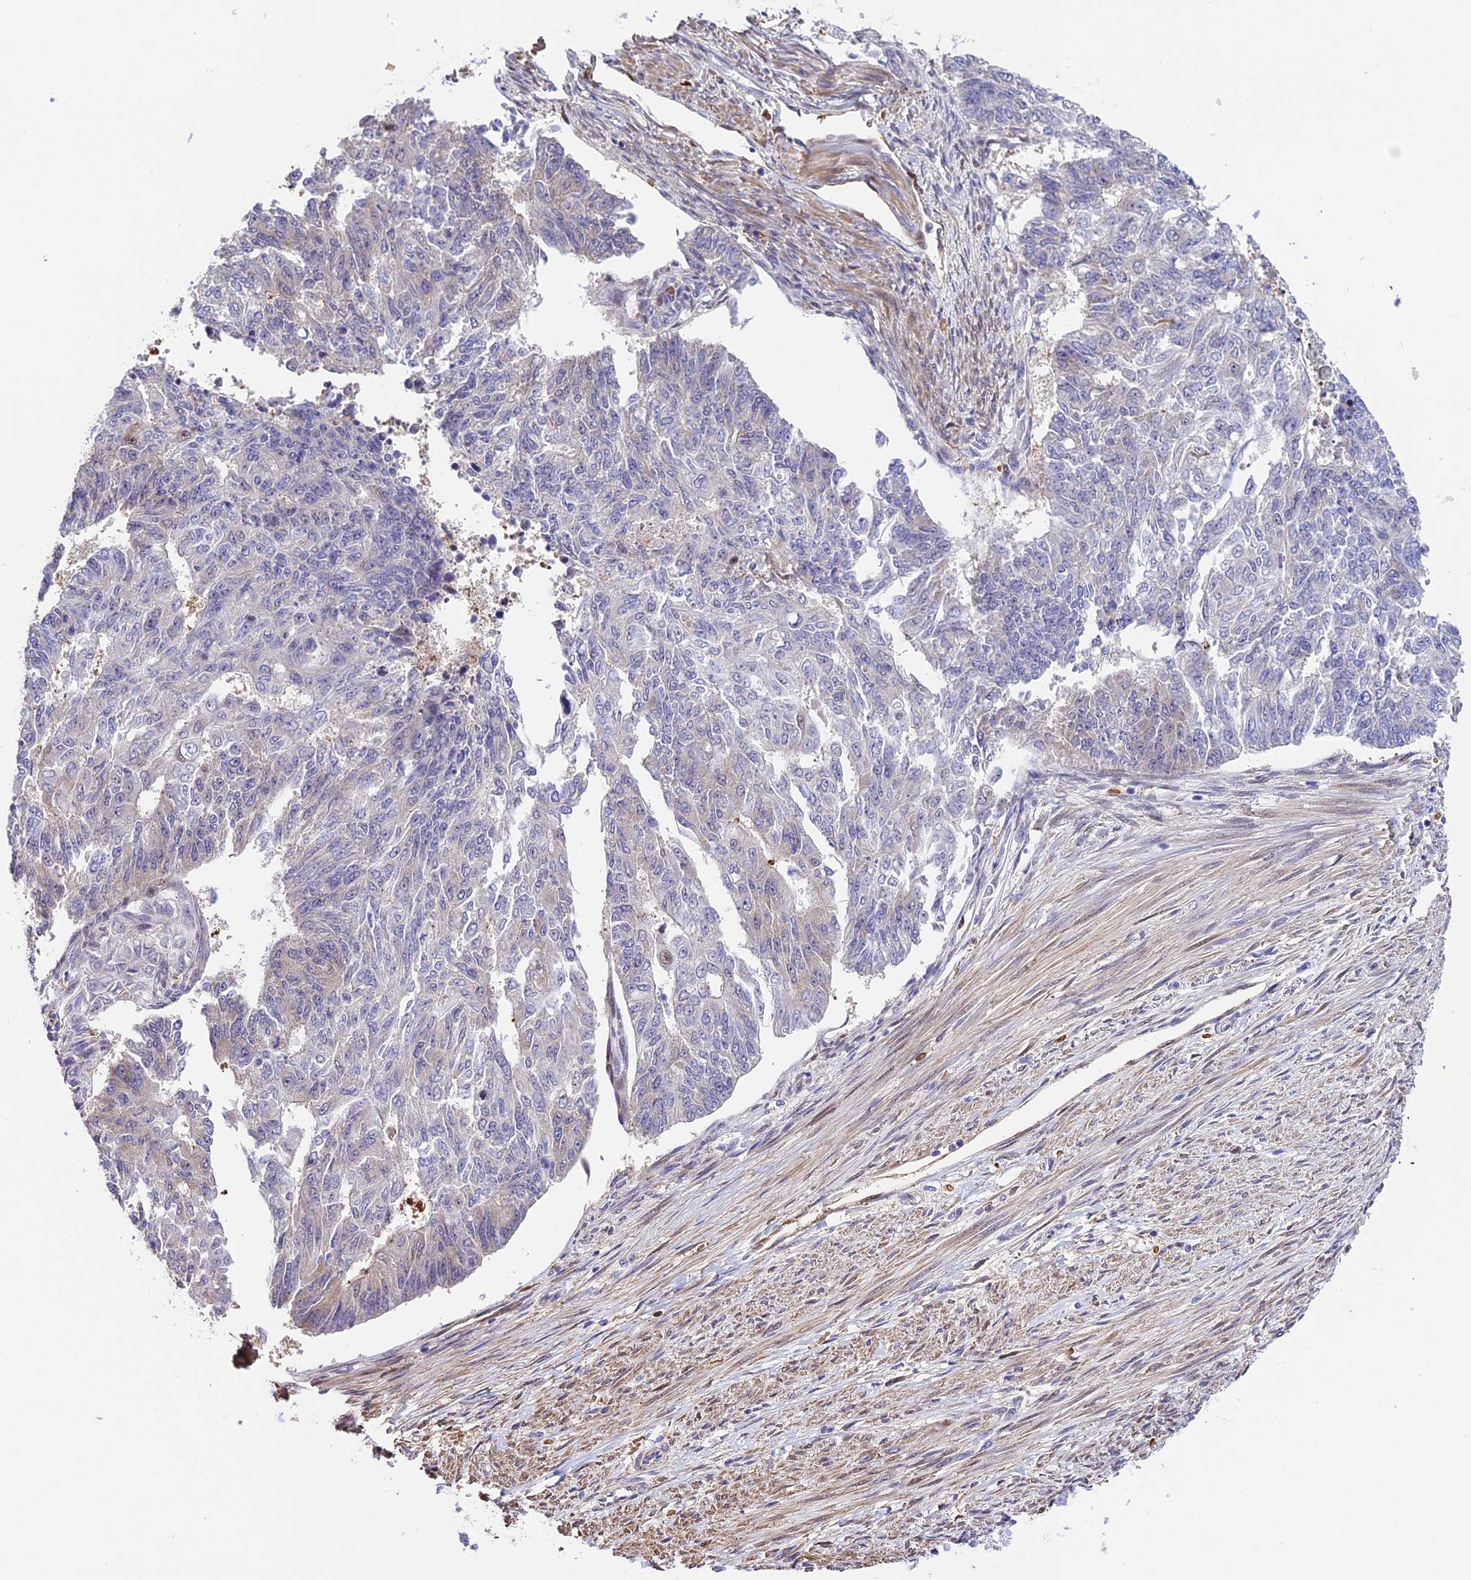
{"staining": {"intensity": "negative", "quantity": "none", "location": "none"}, "tissue": "endometrial cancer", "cell_type": "Tumor cells", "image_type": "cancer", "snomed": [{"axis": "morphology", "description": "Adenocarcinoma, NOS"}, {"axis": "topography", "description": "Endometrium"}], "caption": "Immunohistochemistry (IHC) photomicrograph of human endometrial adenocarcinoma stained for a protein (brown), which shows no staining in tumor cells. (IHC, brightfield microscopy, high magnification).", "gene": "HERPUD1", "patient": {"sex": "female", "age": 32}}